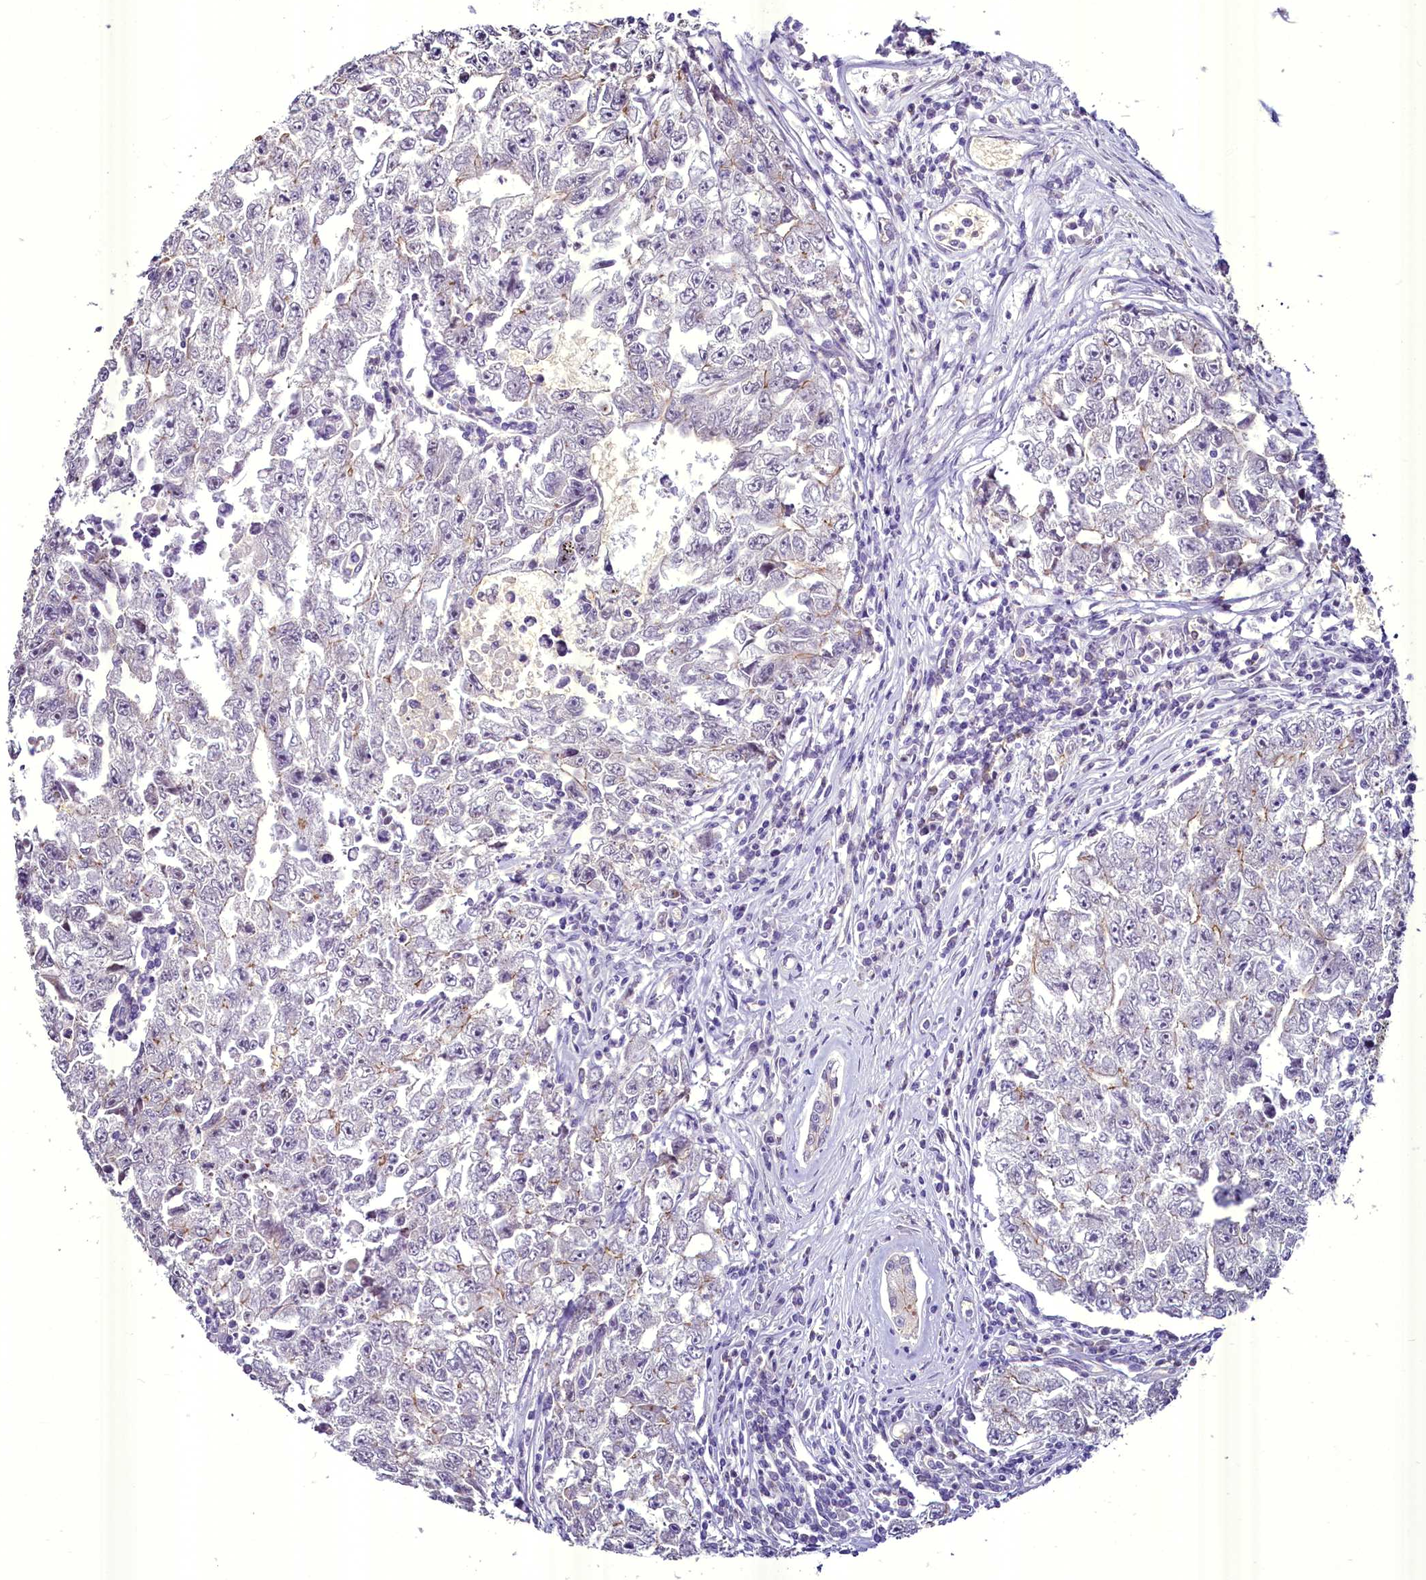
{"staining": {"intensity": "moderate", "quantity": "<25%", "location": "cytoplasmic/membranous"}, "tissue": "testis cancer", "cell_type": "Tumor cells", "image_type": "cancer", "snomed": [{"axis": "morphology", "description": "Carcinoma, Embryonal, NOS"}, {"axis": "topography", "description": "Testis"}], "caption": "Approximately <25% of tumor cells in human embryonal carcinoma (testis) exhibit moderate cytoplasmic/membranous protein expression as visualized by brown immunohistochemical staining.", "gene": "BANK1", "patient": {"sex": "male", "age": 17}}